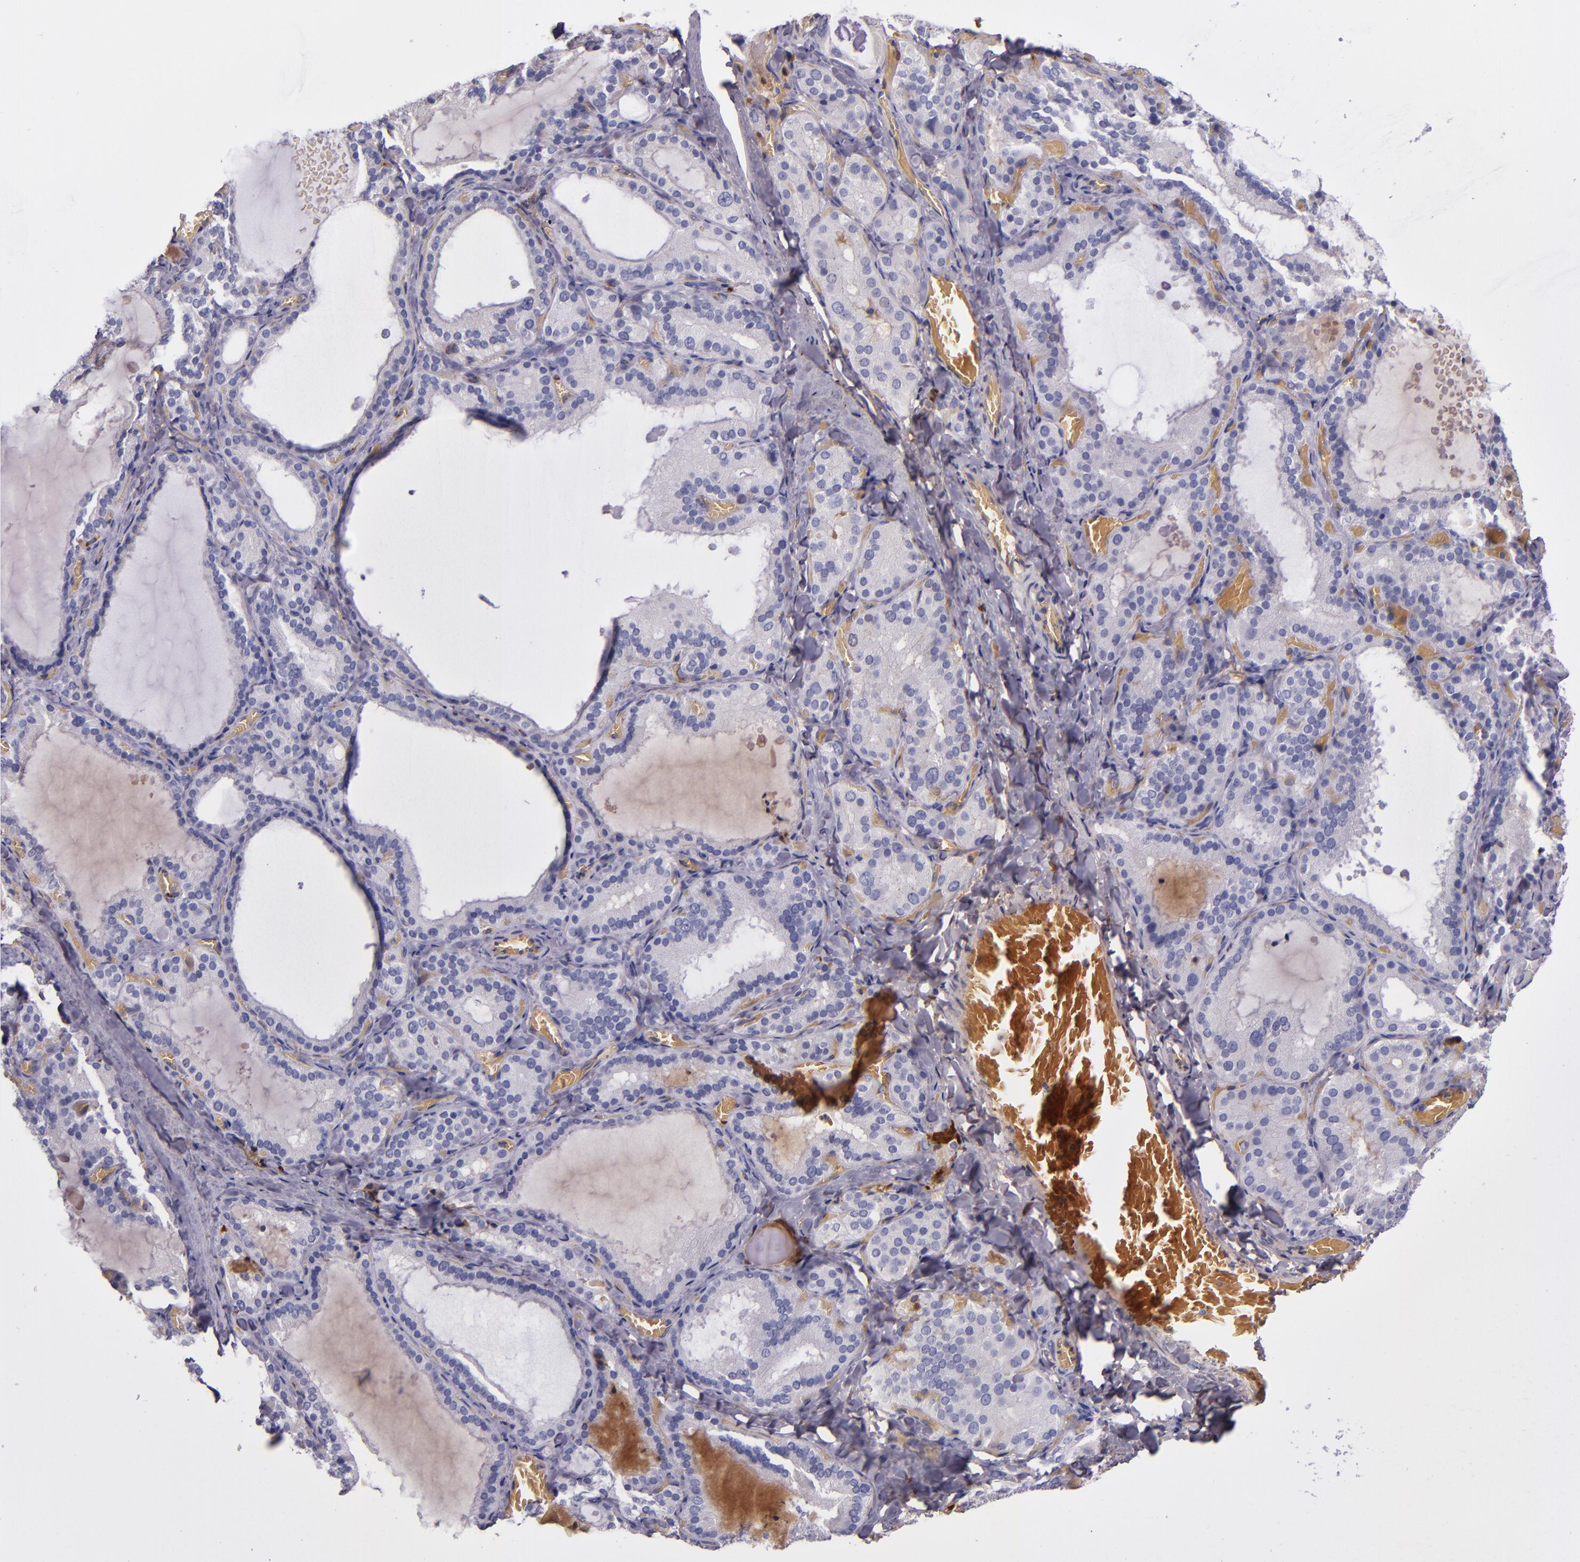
{"staining": {"intensity": "negative", "quantity": "none", "location": "none"}, "tissue": "thyroid gland", "cell_type": "Glandular cells", "image_type": "normal", "snomed": [{"axis": "morphology", "description": "Normal tissue, NOS"}, {"axis": "topography", "description": "Thyroid gland"}], "caption": "Glandular cells show no significant expression in benign thyroid gland. Nuclei are stained in blue.", "gene": "CLEC3B", "patient": {"sex": "female", "age": 33}}